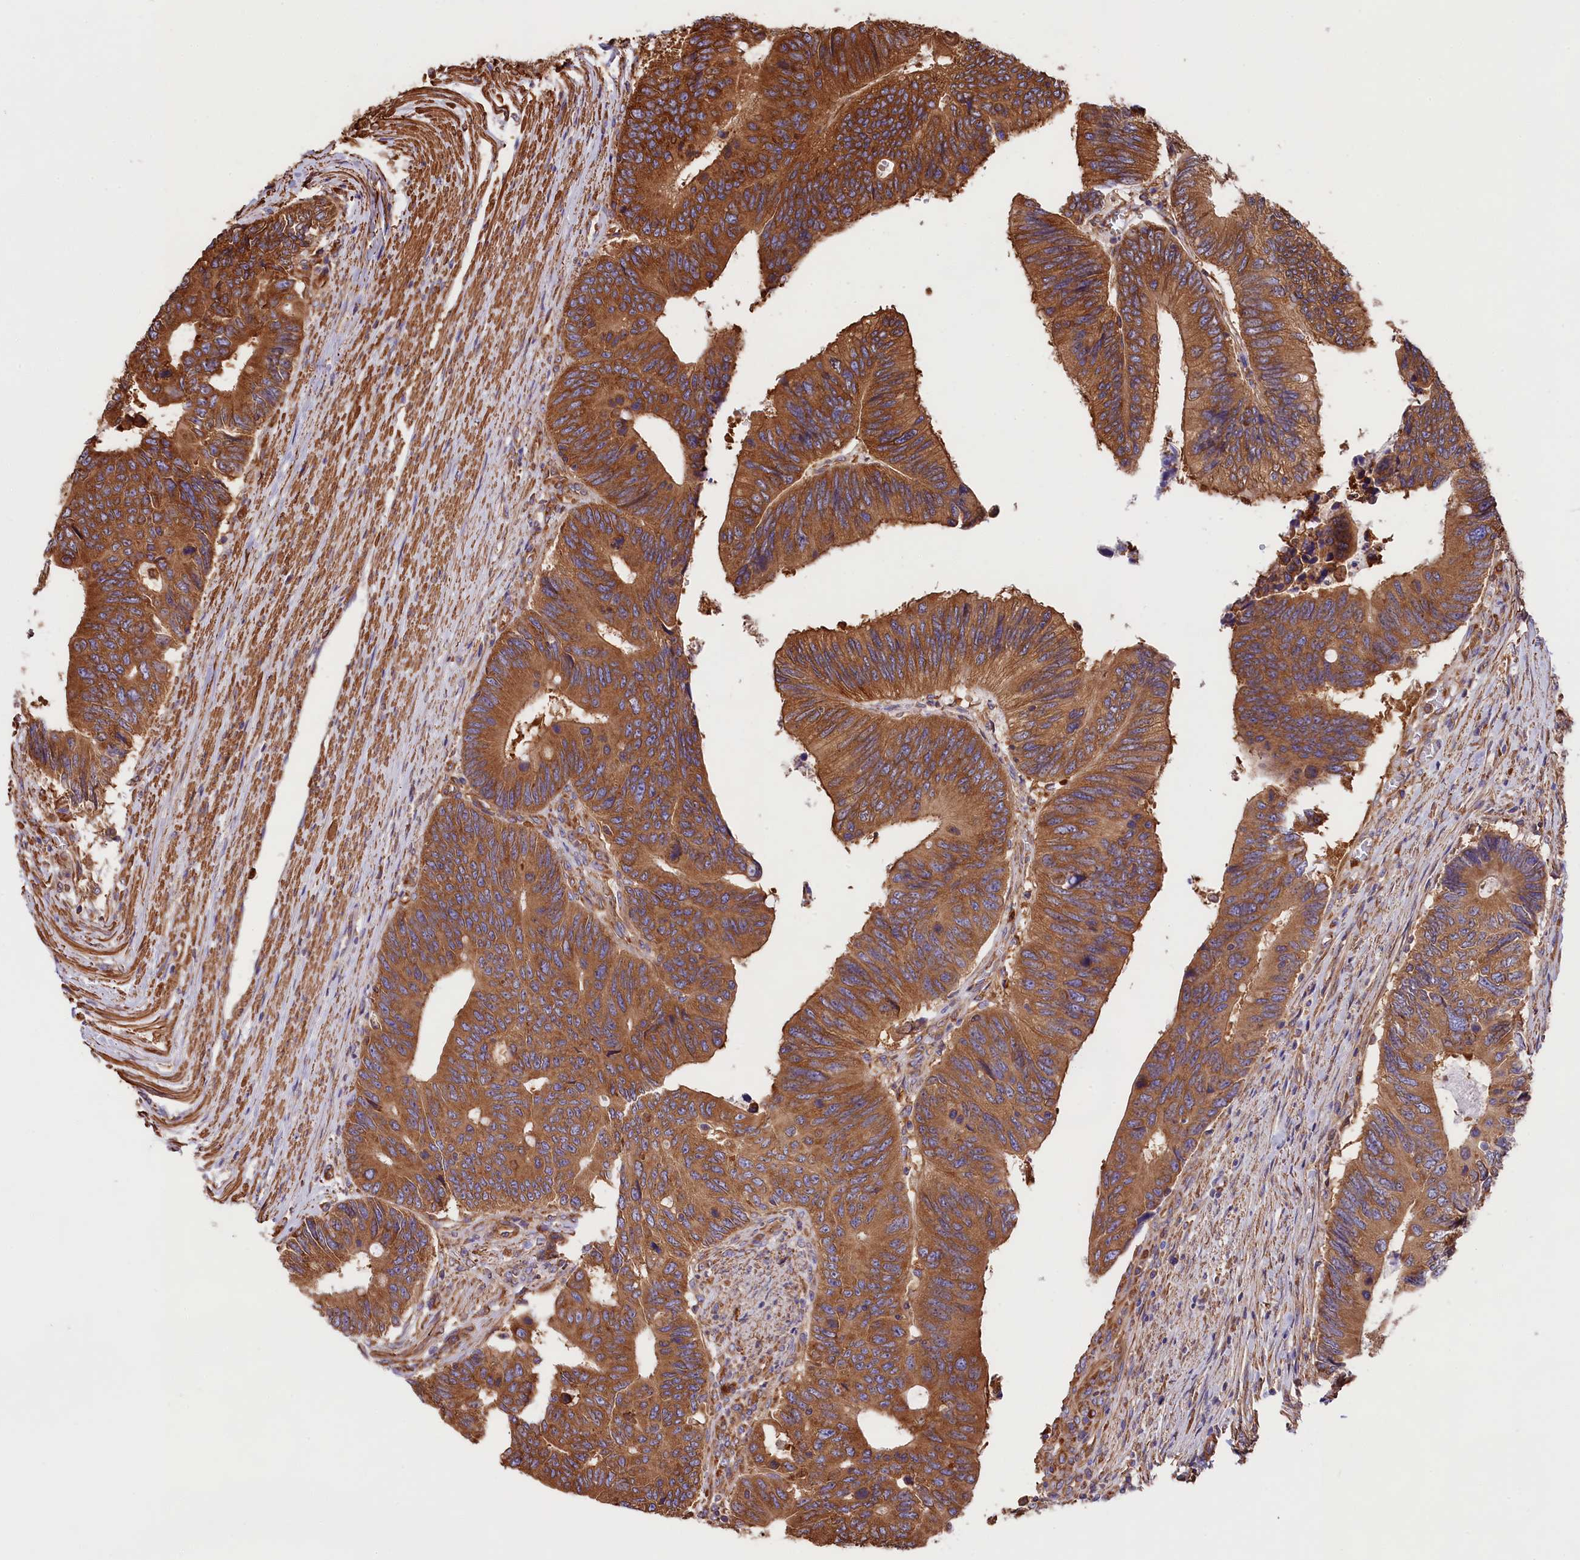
{"staining": {"intensity": "strong", "quantity": ">75%", "location": "cytoplasmic/membranous"}, "tissue": "colorectal cancer", "cell_type": "Tumor cells", "image_type": "cancer", "snomed": [{"axis": "morphology", "description": "Adenocarcinoma, NOS"}, {"axis": "topography", "description": "Colon"}], "caption": "Colorectal adenocarcinoma tissue demonstrates strong cytoplasmic/membranous positivity in approximately >75% of tumor cells, visualized by immunohistochemistry.", "gene": "GYS1", "patient": {"sex": "male", "age": 87}}